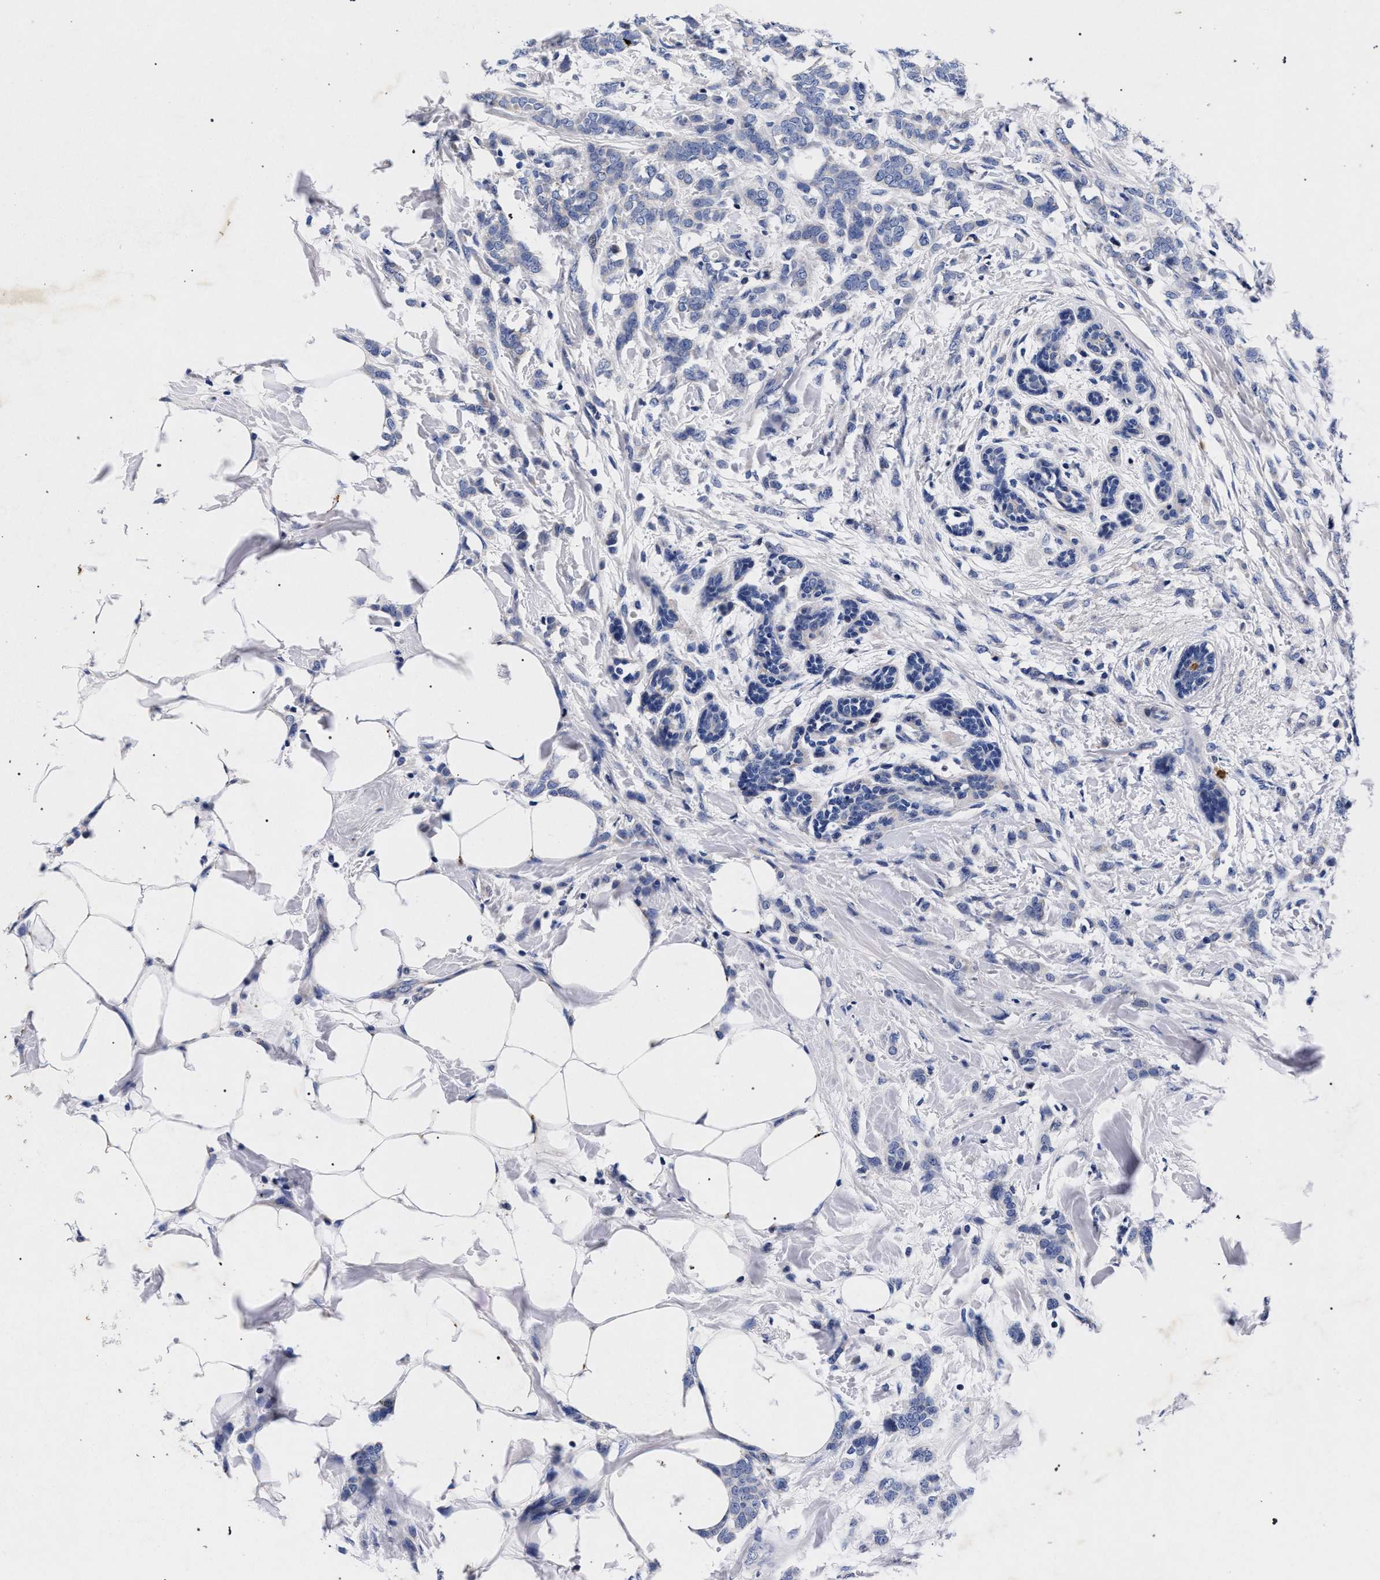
{"staining": {"intensity": "negative", "quantity": "none", "location": "none"}, "tissue": "breast cancer", "cell_type": "Tumor cells", "image_type": "cancer", "snomed": [{"axis": "morphology", "description": "Lobular carcinoma, in situ"}, {"axis": "morphology", "description": "Lobular carcinoma"}, {"axis": "topography", "description": "Breast"}], "caption": "Human breast lobular carcinoma stained for a protein using IHC exhibits no staining in tumor cells.", "gene": "HSD17B14", "patient": {"sex": "female", "age": 41}}